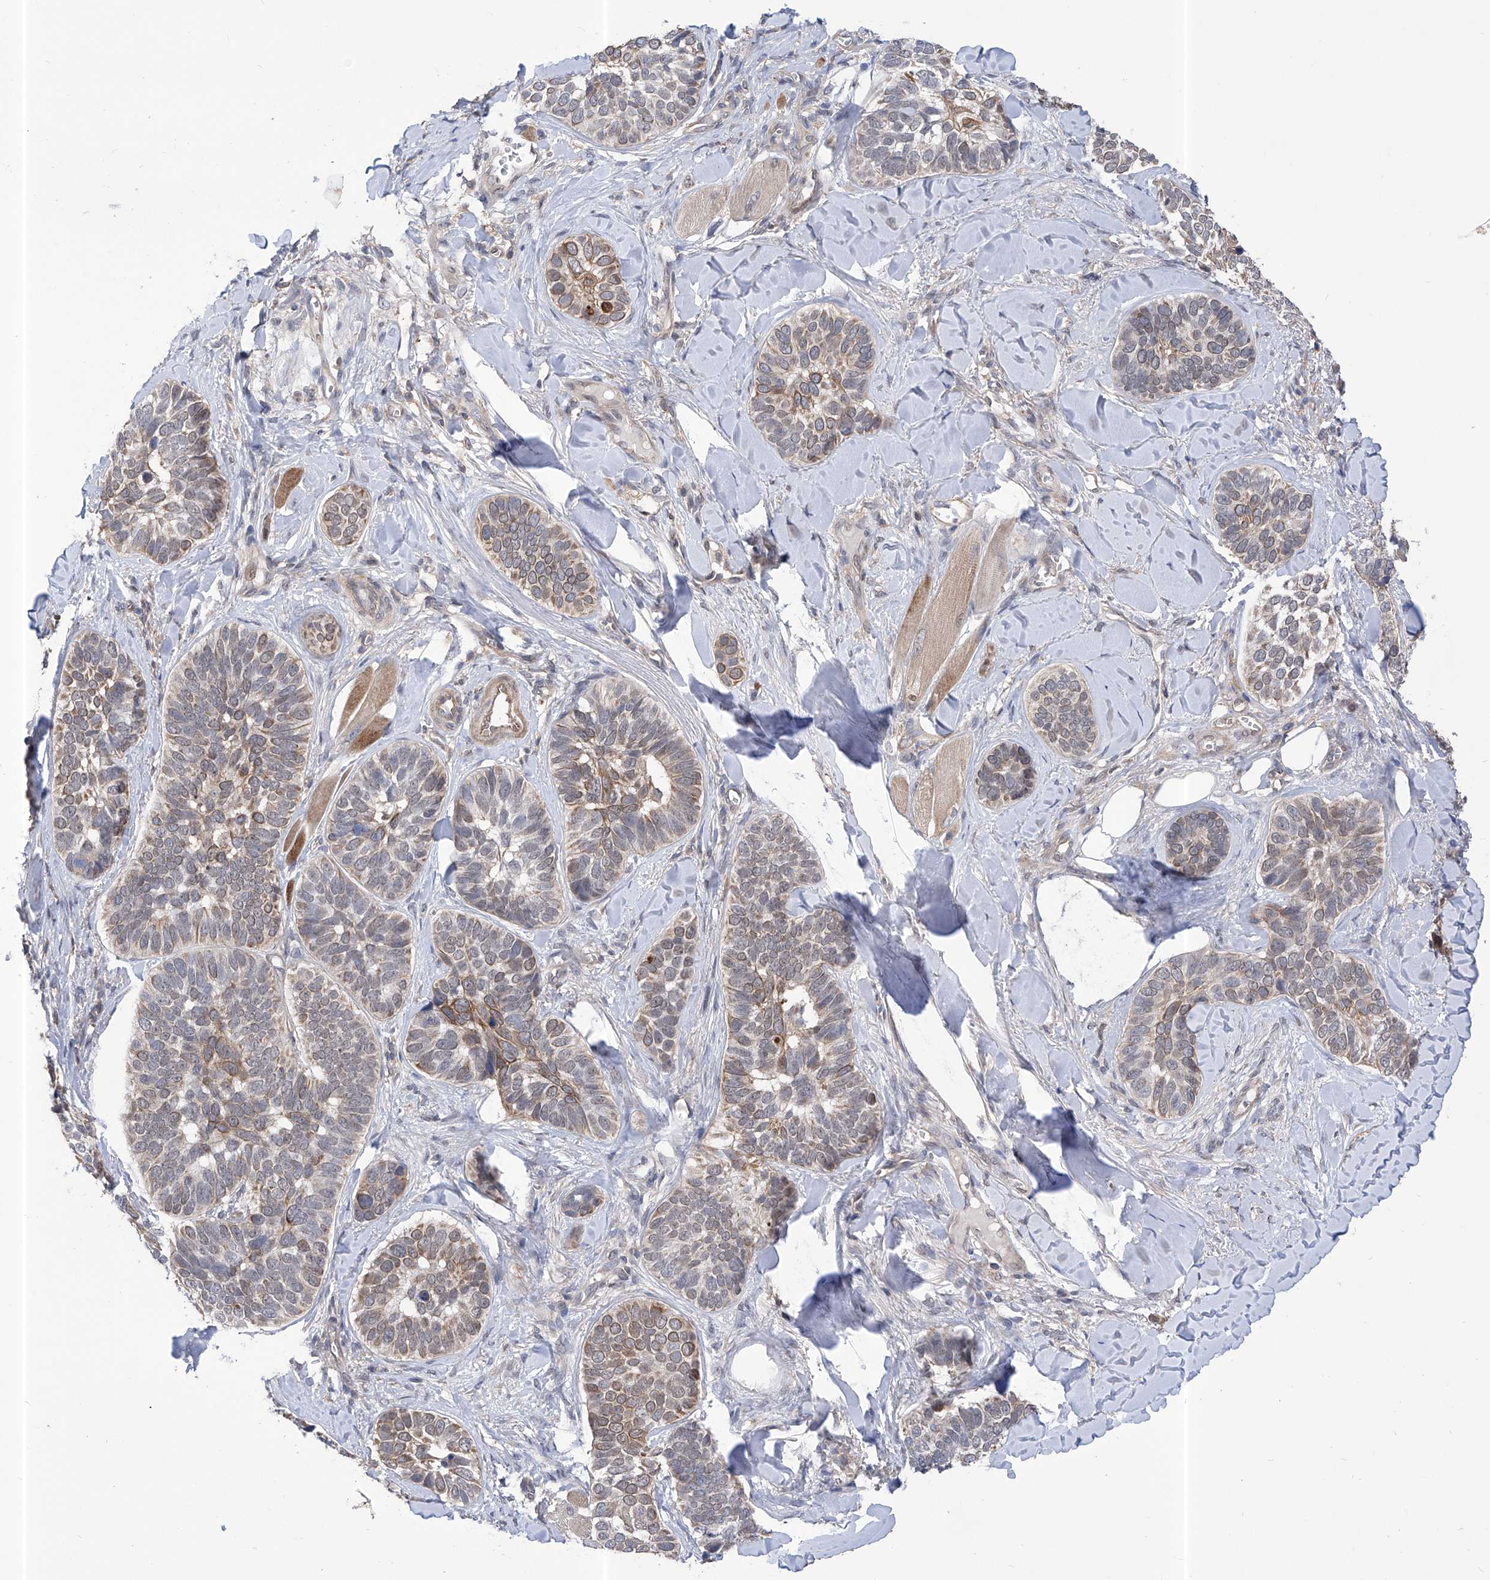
{"staining": {"intensity": "moderate", "quantity": "<25%", "location": "cytoplasmic/membranous"}, "tissue": "skin cancer", "cell_type": "Tumor cells", "image_type": "cancer", "snomed": [{"axis": "morphology", "description": "Basal cell carcinoma"}, {"axis": "topography", "description": "Skin"}], "caption": "Human skin cancer stained with a brown dye displays moderate cytoplasmic/membranous positive positivity in approximately <25% of tumor cells.", "gene": "KIFC2", "patient": {"sex": "male", "age": 62}}